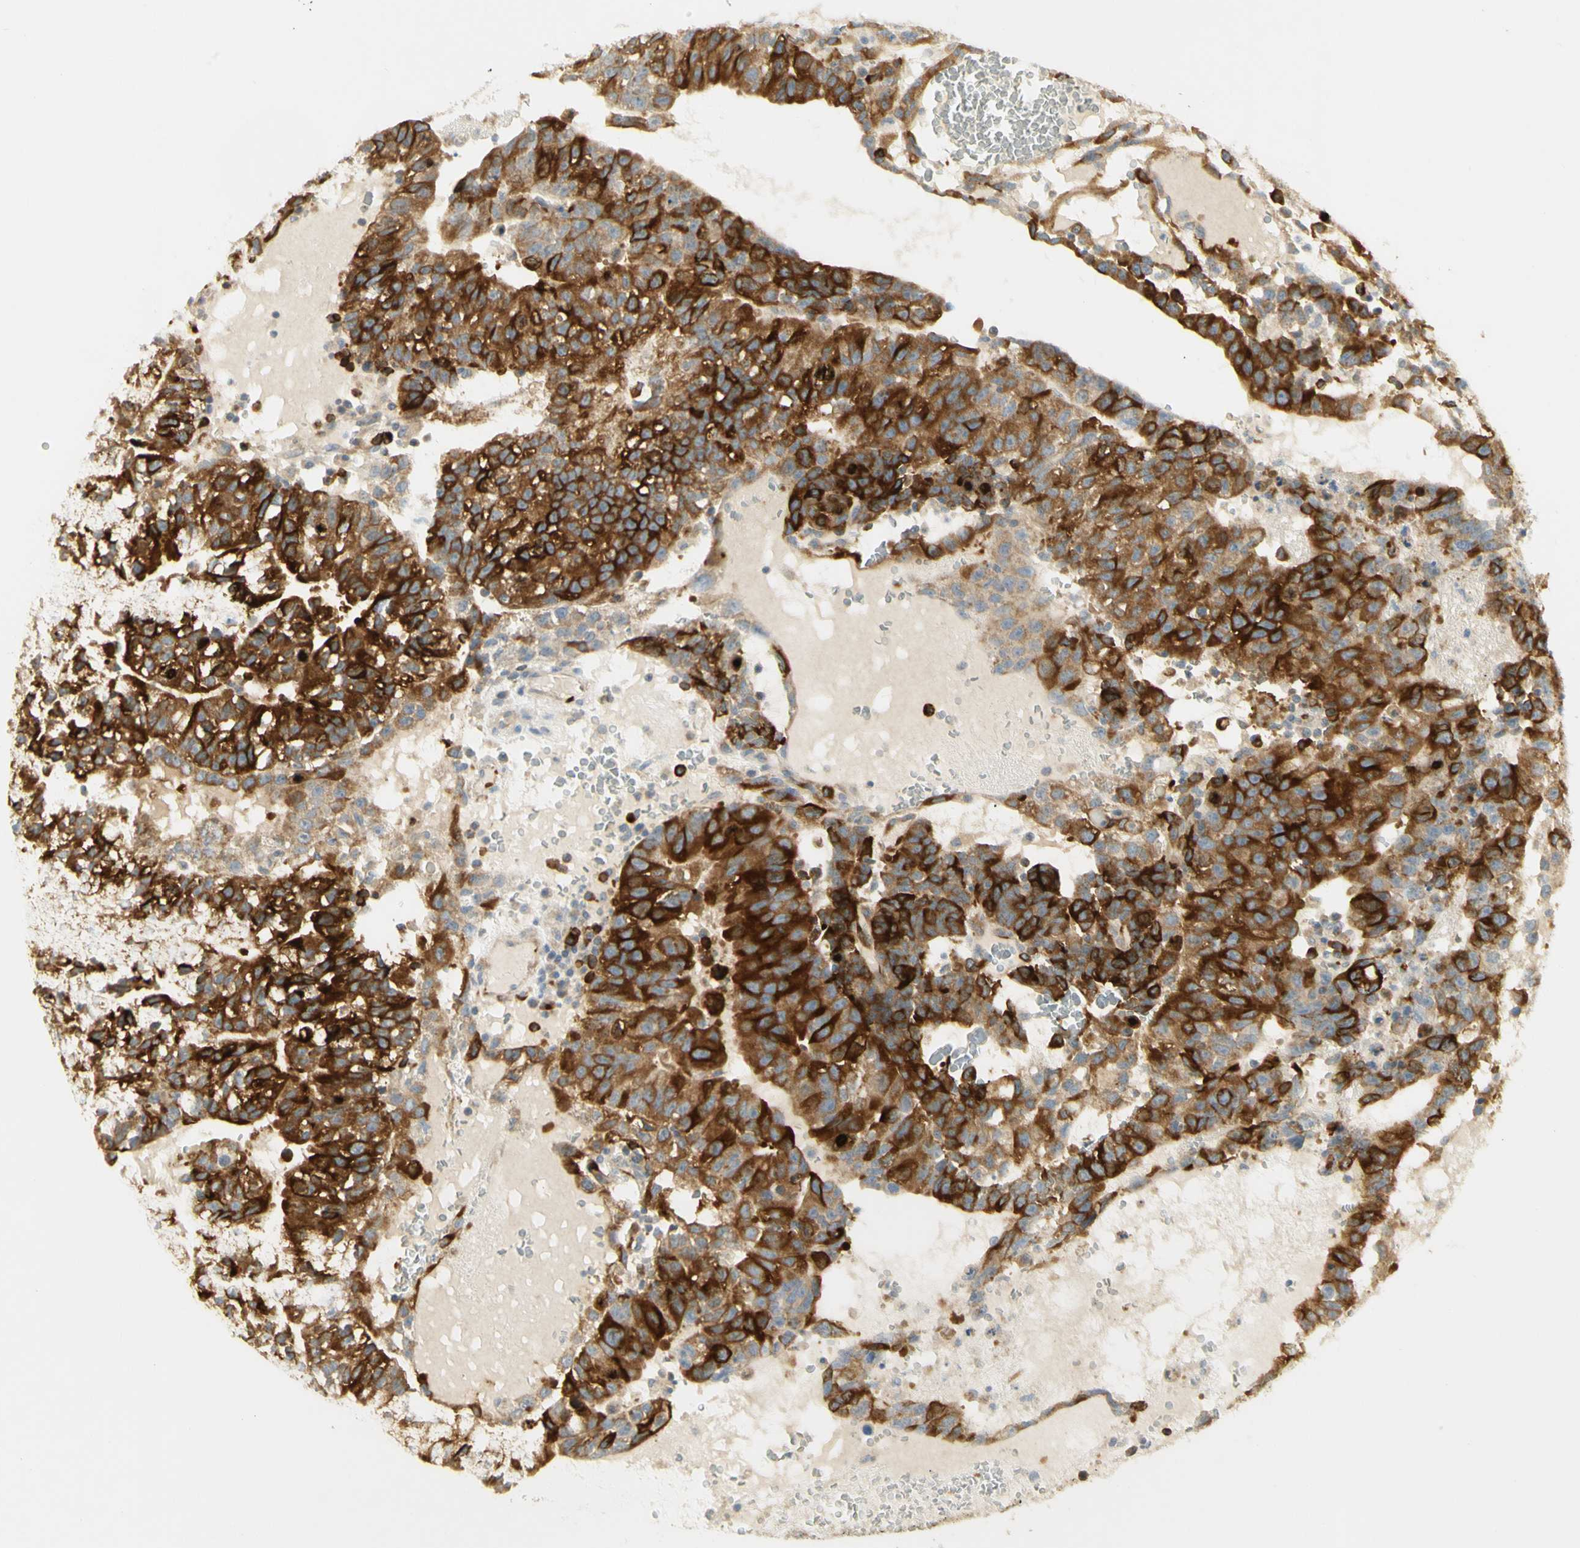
{"staining": {"intensity": "strong", "quantity": ">75%", "location": "cytoplasmic/membranous"}, "tissue": "testis cancer", "cell_type": "Tumor cells", "image_type": "cancer", "snomed": [{"axis": "morphology", "description": "Seminoma, NOS"}, {"axis": "morphology", "description": "Carcinoma, Embryonal, NOS"}, {"axis": "topography", "description": "Testis"}], "caption": "Testis embryonal carcinoma stained with a brown dye reveals strong cytoplasmic/membranous positive expression in approximately >75% of tumor cells.", "gene": "KIF11", "patient": {"sex": "male", "age": 52}}